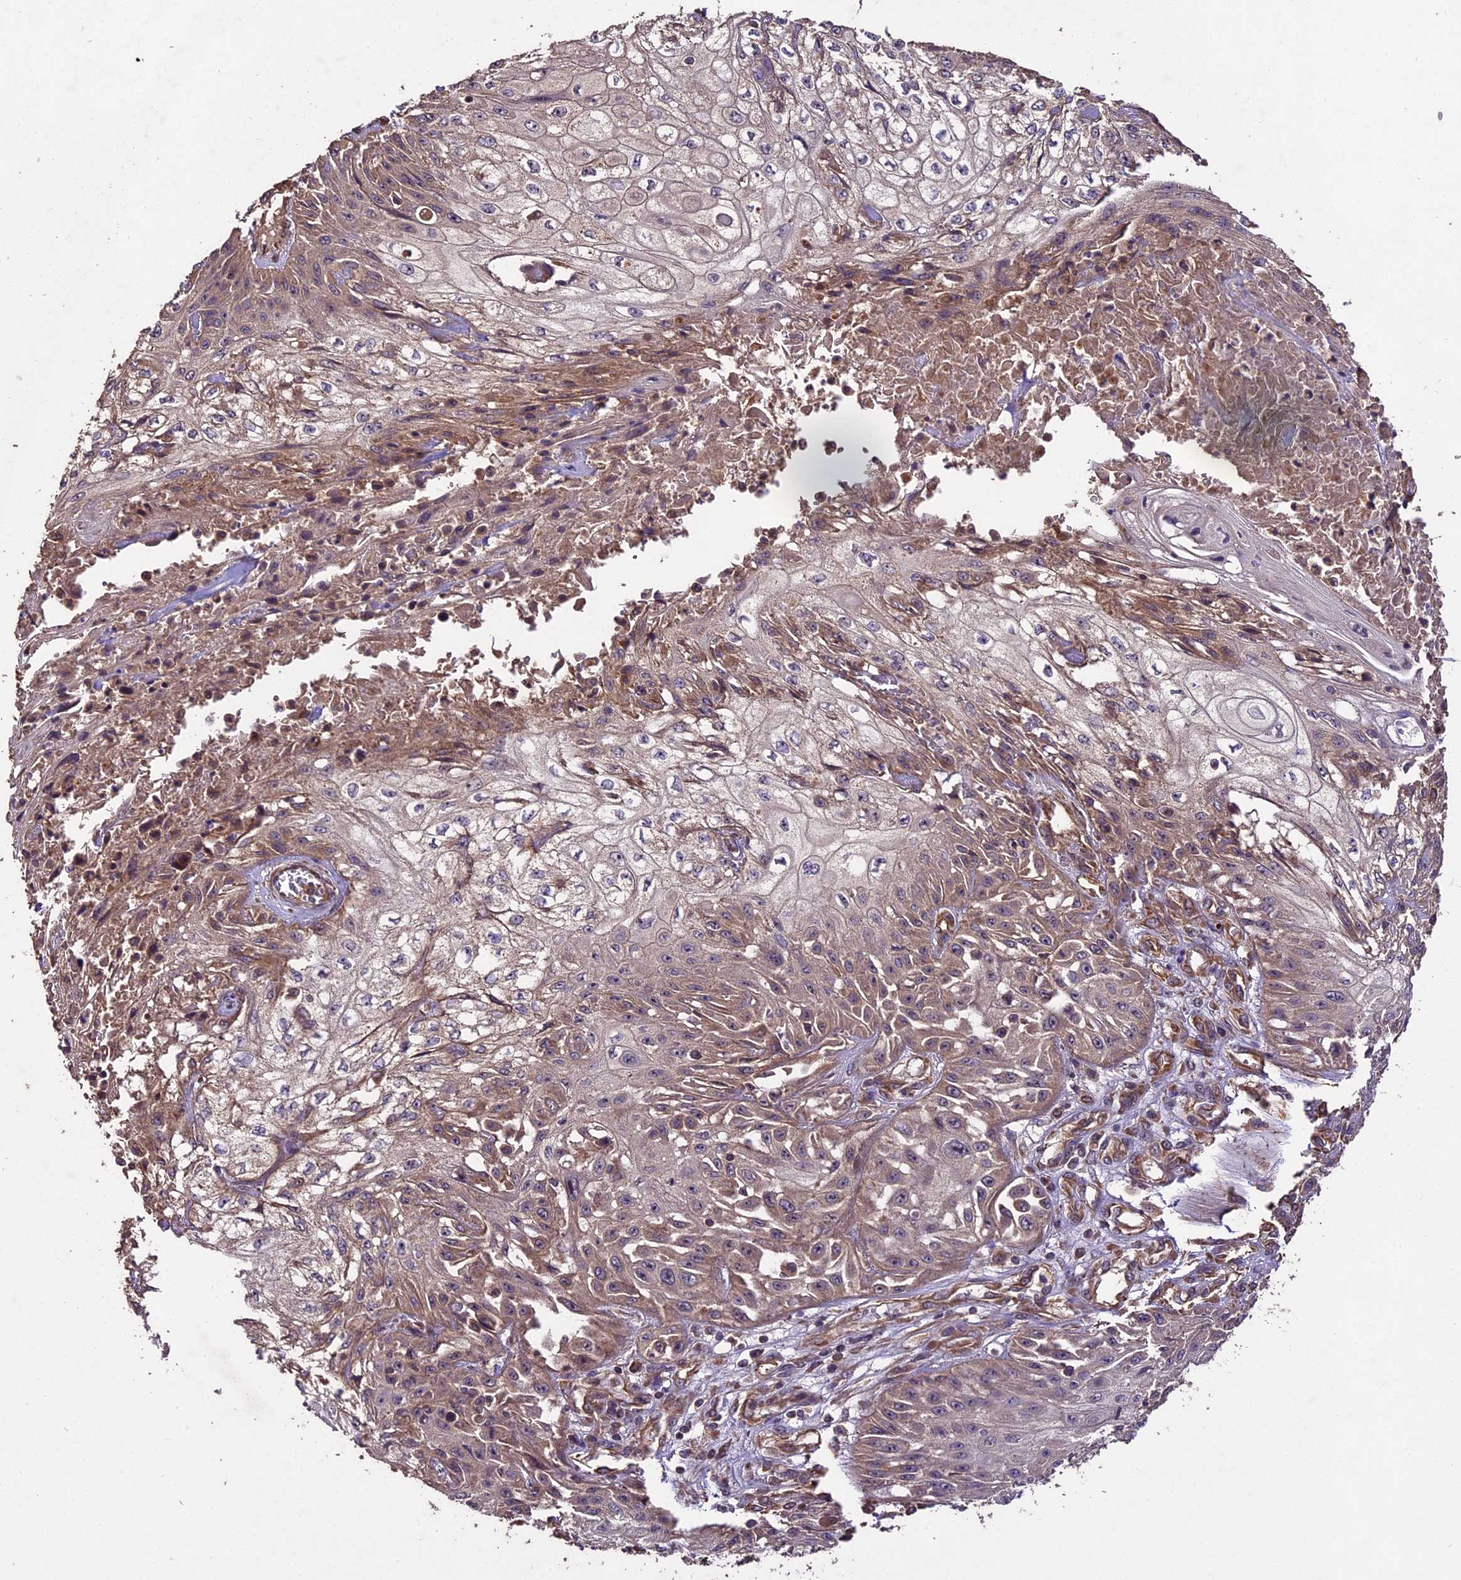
{"staining": {"intensity": "weak", "quantity": "<25%", "location": "cytoplasmic/membranous"}, "tissue": "skin cancer", "cell_type": "Tumor cells", "image_type": "cancer", "snomed": [{"axis": "morphology", "description": "Squamous cell carcinoma, NOS"}, {"axis": "morphology", "description": "Squamous cell carcinoma, metastatic, NOS"}, {"axis": "topography", "description": "Skin"}, {"axis": "topography", "description": "Lymph node"}], "caption": "IHC image of neoplastic tissue: human skin cancer (squamous cell carcinoma) stained with DAB displays no significant protein staining in tumor cells.", "gene": "TTLL10", "patient": {"sex": "male", "age": 75}}